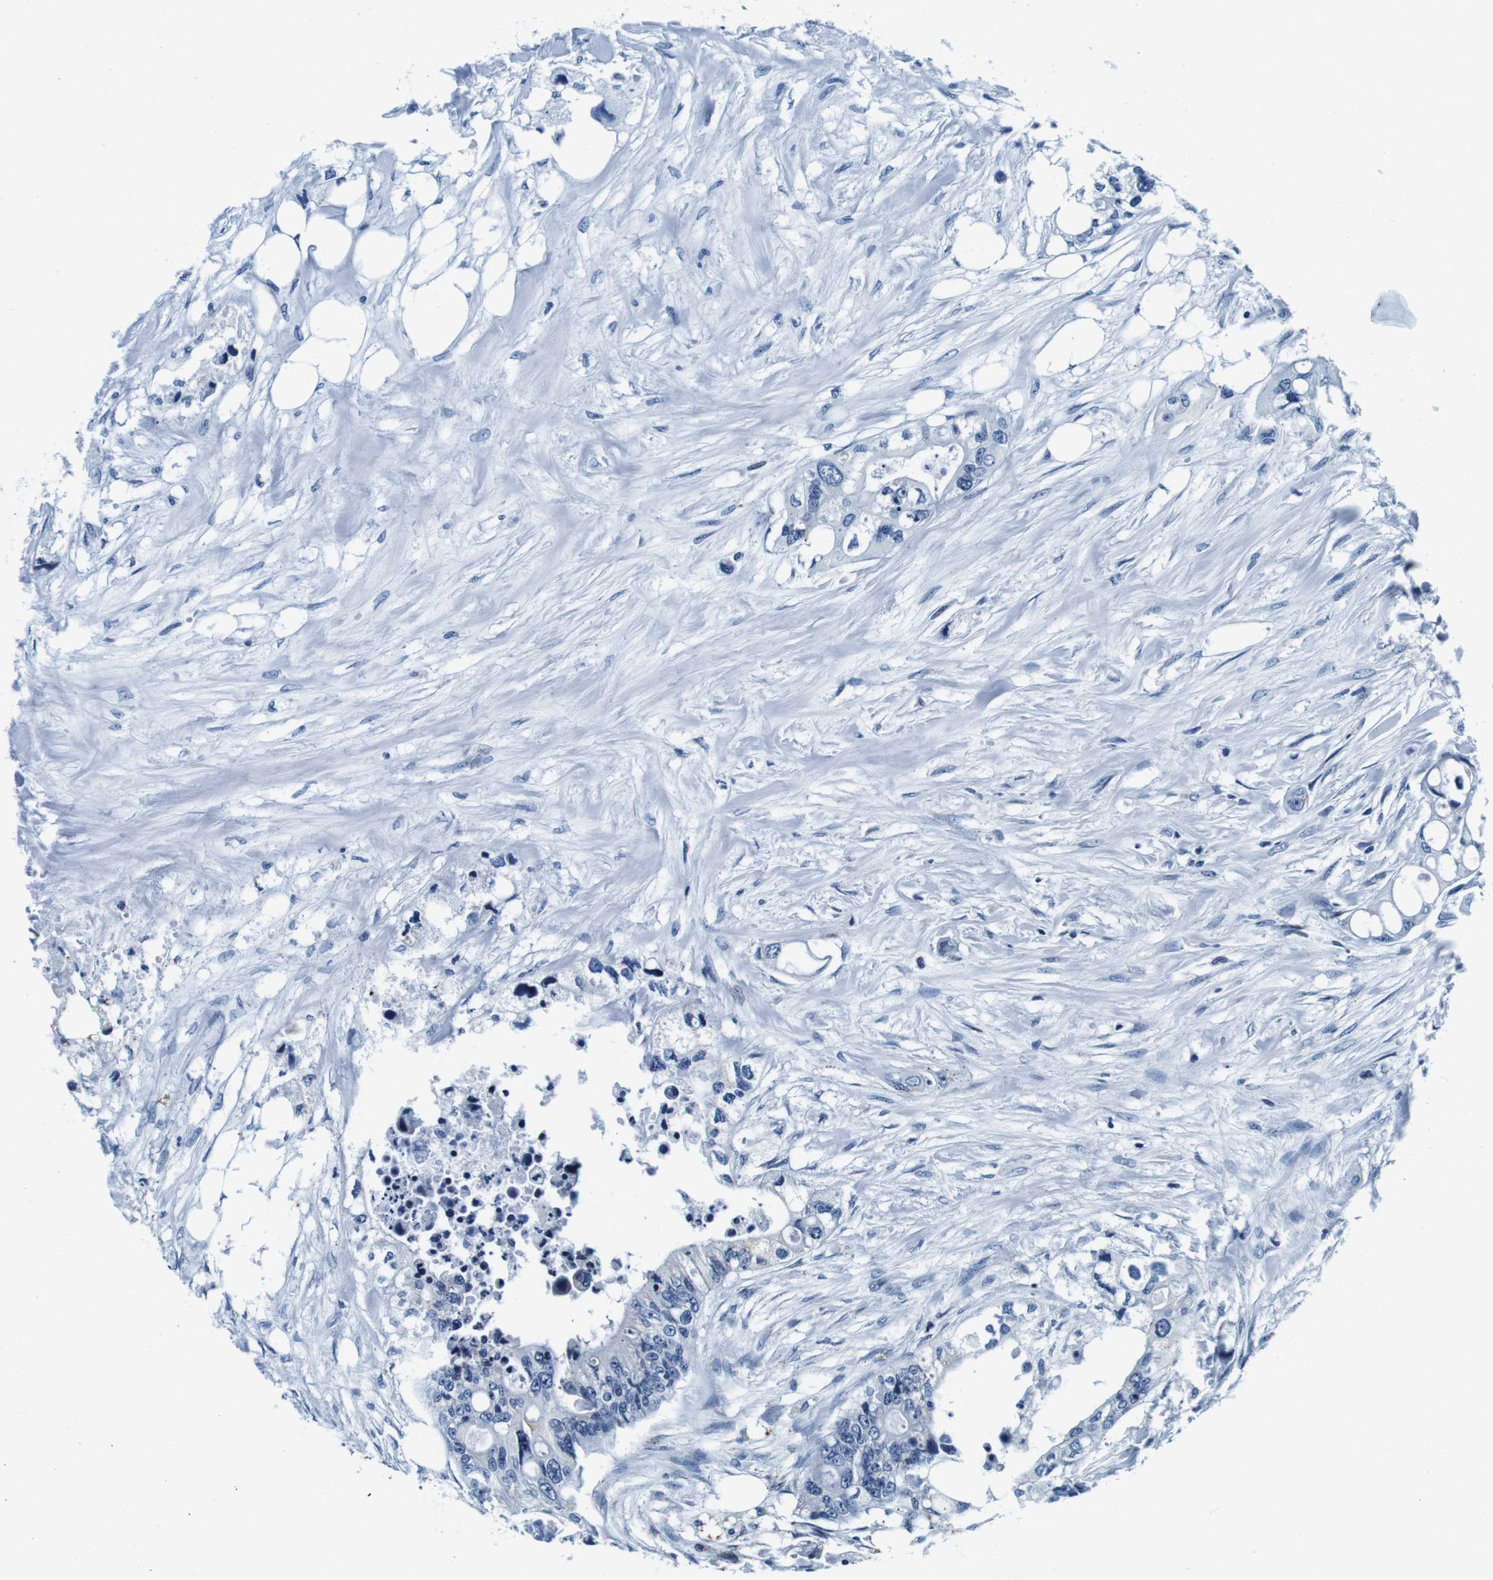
{"staining": {"intensity": "negative", "quantity": "none", "location": "none"}, "tissue": "colorectal cancer", "cell_type": "Tumor cells", "image_type": "cancer", "snomed": [{"axis": "morphology", "description": "Adenocarcinoma, NOS"}, {"axis": "topography", "description": "Colon"}], "caption": "This is an immunohistochemistry (IHC) histopathology image of human adenocarcinoma (colorectal). There is no expression in tumor cells.", "gene": "FAR2", "patient": {"sex": "female", "age": 57}}